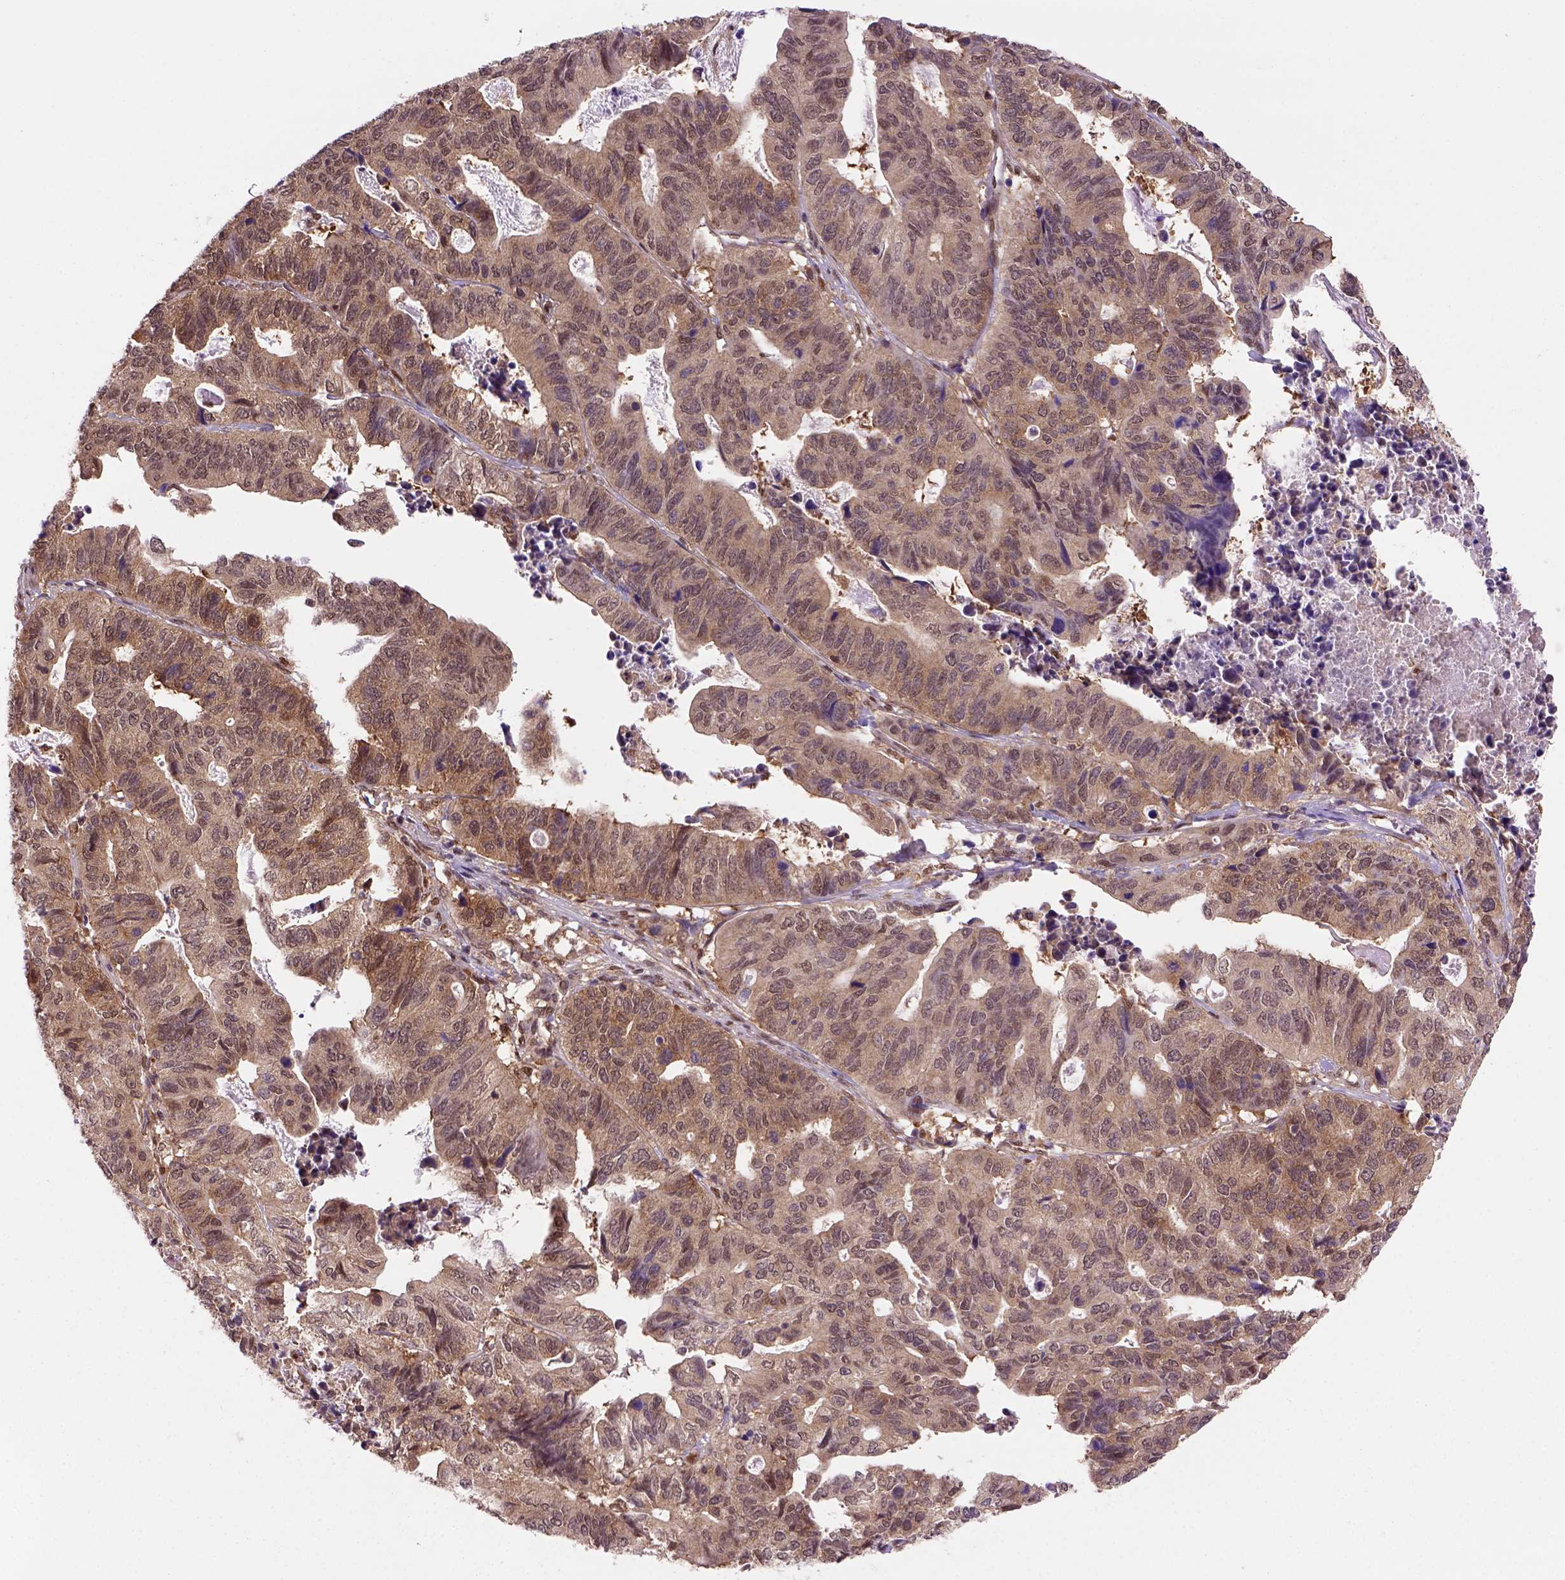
{"staining": {"intensity": "moderate", "quantity": ">75%", "location": "cytoplasmic/membranous,nuclear"}, "tissue": "stomach cancer", "cell_type": "Tumor cells", "image_type": "cancer", "snomed": [{"axis": "morphology", "description": "Adenocarcinoma, NOS"}, {"axis": "topography", "description": "Stomach, upper"}], "caption": "Stomach adenocarcinoma stained with a brown dye reveals moderate cytoplasmic/membranous and nuclear positive expression in approximately >75% of tumor cells.", "gene": "PSMC2", "patient": {"sex": "female", "age": 67}}